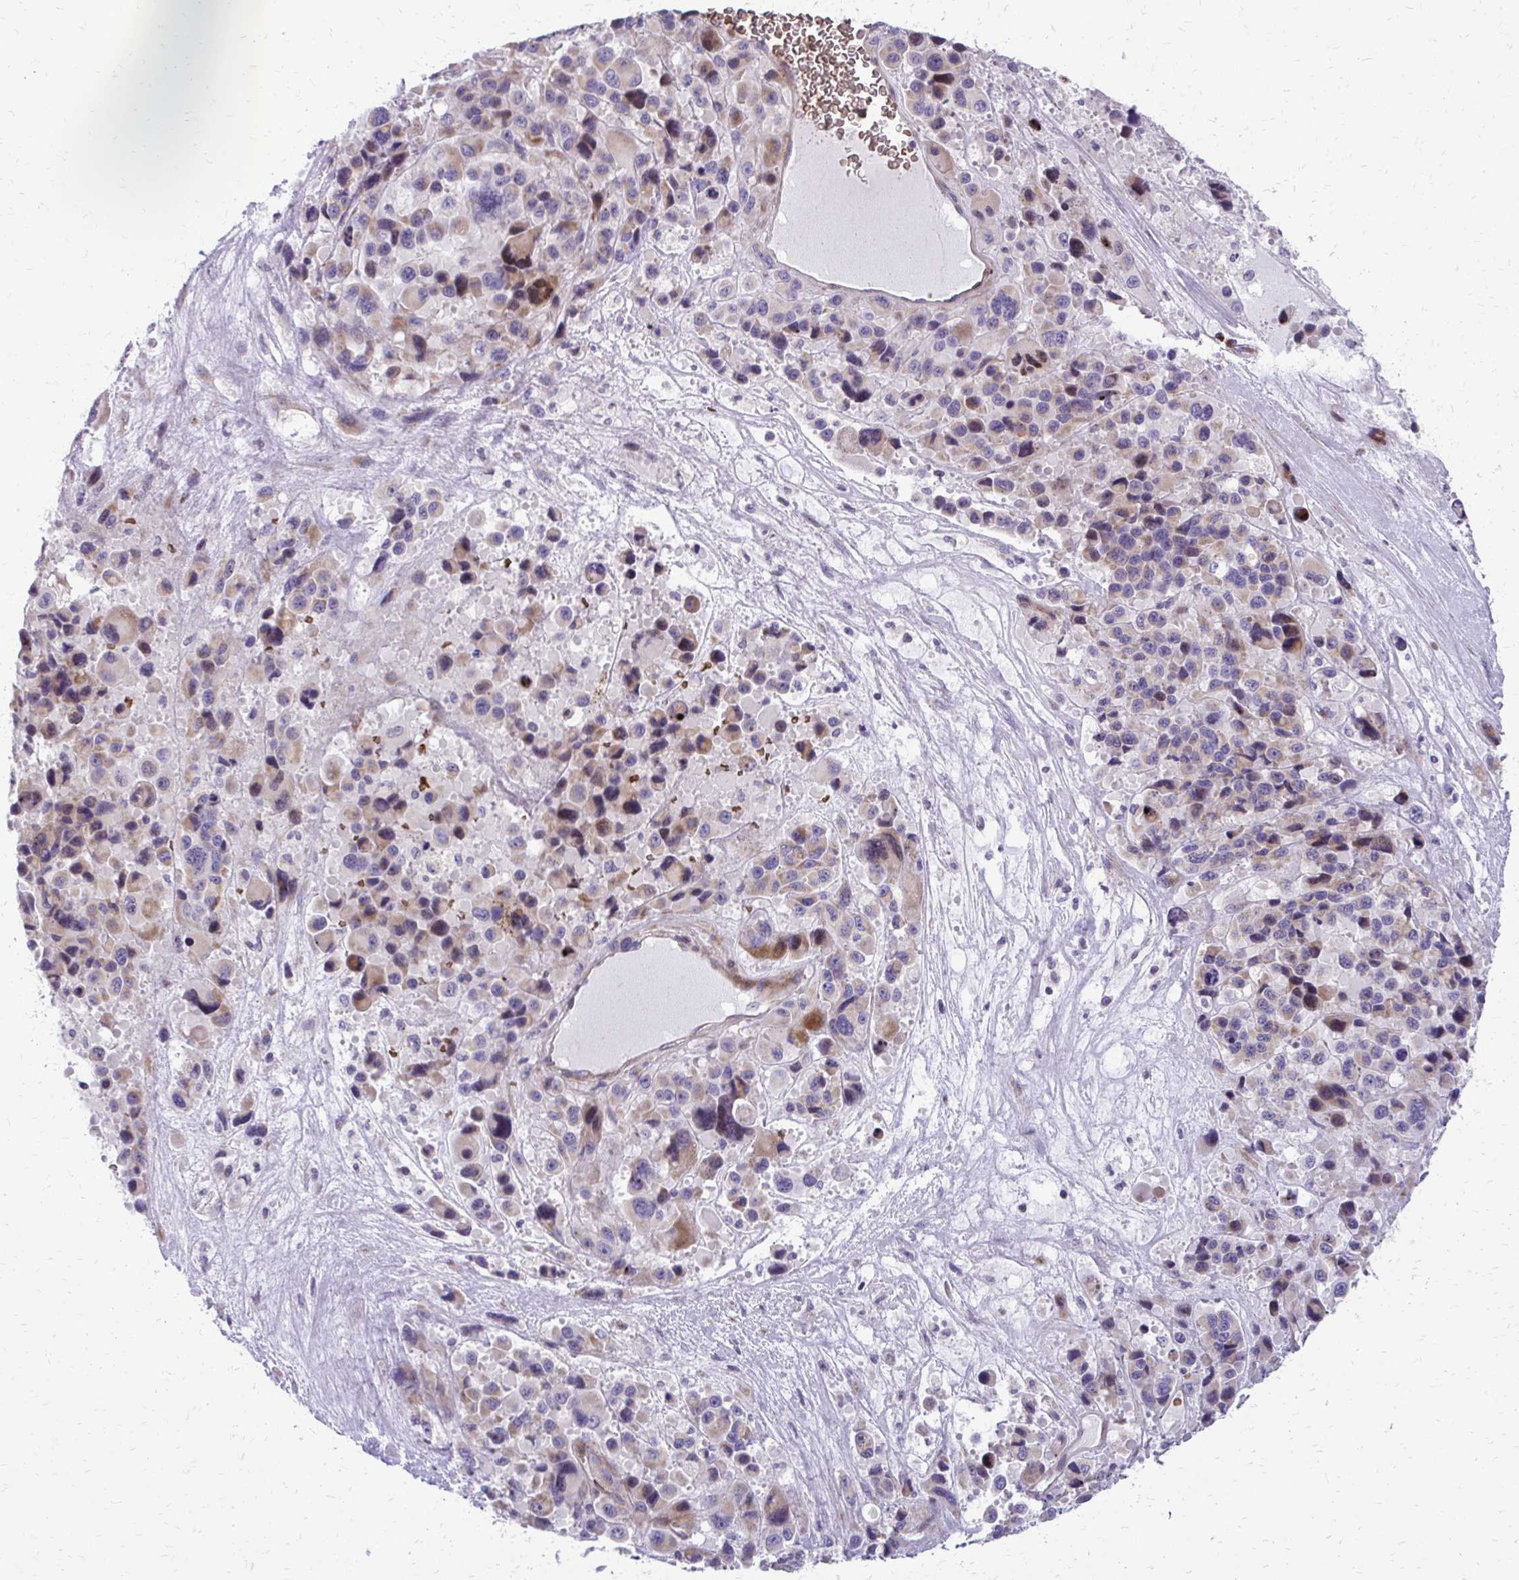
{"staining": {"intensity": "moderate", "quantity": "<25%", "location": "cytoplasmic/membranous"}, "tissue": "melanoma", "cell_type": "Tumor cells", "image_type": "cancer", "snomed": [{"axis": "morphology", "description": "Malignant melanoma, Metastatic site"}, {"axis": "topography", "description": "Lymph node"}], "caption": "Tumor cells exhibit low levels of moderate cytoplasmic/membranous positivity in about <25% of cells in malignant melanoma (metastatic site).", "gene": "FUNDC2", "patient": {"sex": "female", "age": 65}}